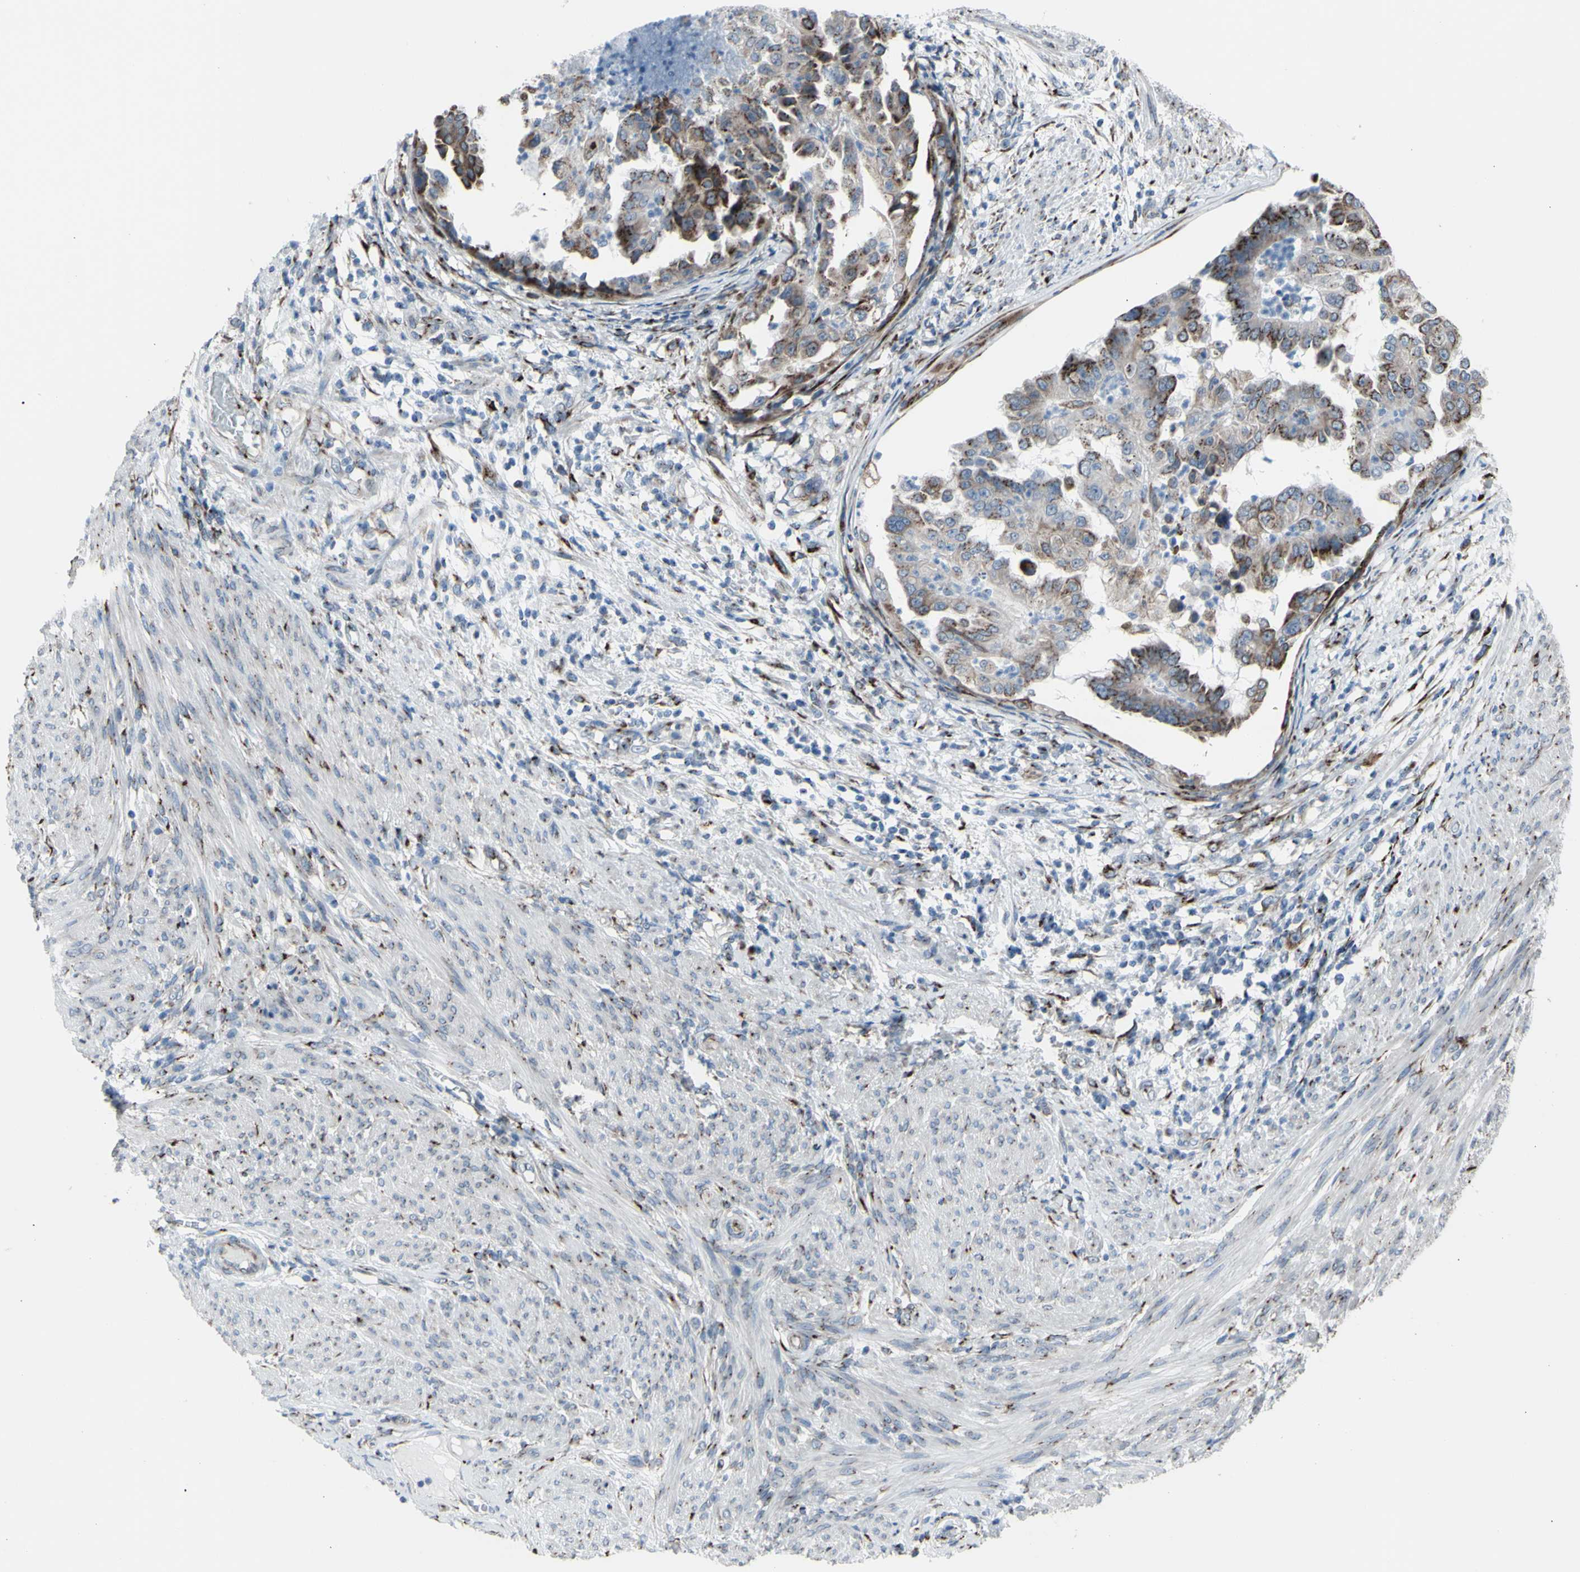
{"staining": {"intensity": "moderate", "quantity": ">75%", "location": "cytoplasmic/membranous"}, "tissue": "endometrial cancer", "cell_type": "Tumor cells", "image_type": "cancer", "snomed": [{"axis": "morphology", "description": "Adenocarcinoma, NOS"}, {"axis": "topography", "description": "Endometrium"}], "caption": "Immunohistochemistry (DAB) staining of human adenocarcinoma (endometrial) displays moderate cytoplasmic/membranous protein staining in approximately >75% of tumor cells. (DAB (3,3'-diaminobenzidine) = brown stain, brightfield microscopy at high magnification).", "gene": "GLG1", "patient": {"sex": "female", "age": 85}}